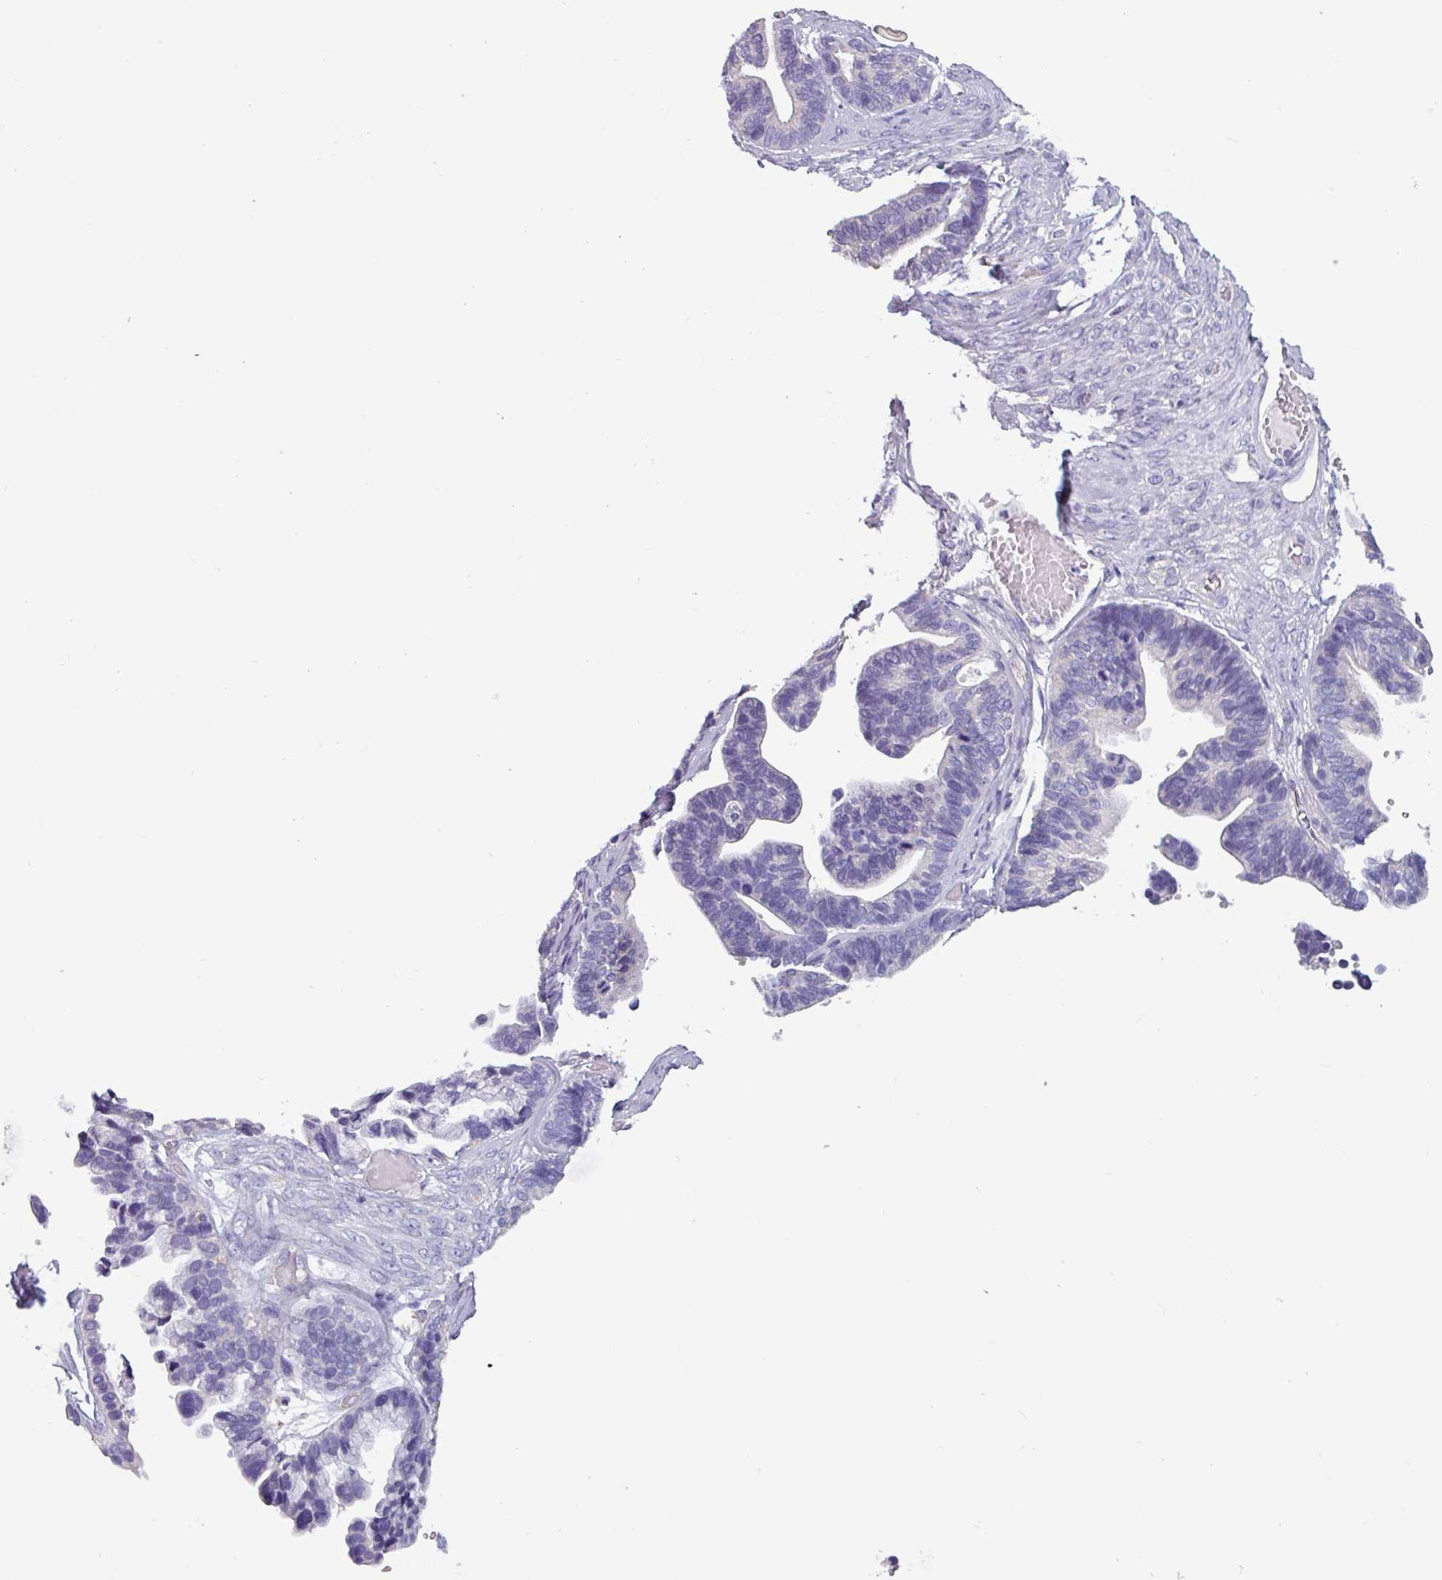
{"staining": {"intensity": "negative", "quantity": "none", "location": "none"}, "tissue": "ovarian cancer", "cell_type": "Tumor cells", "image_type": "cancer", "snomed": [{"axis": "morphology", "description": "Cystadenocarcinoma, serous, NOS"}, {"axis": "topography", "description": "Ovary"}], "caption": "There is no significant expression in tumor cells of ovarian cancer. Brightfield microscopy of immunohistochemistry stained with DAB (3,3'-diaminobenzidine) (brown) and hematoxylin (blue), captured at high magnification.", "gene": "CAMK1", "patient": {"sex": "female", "age": 56}}